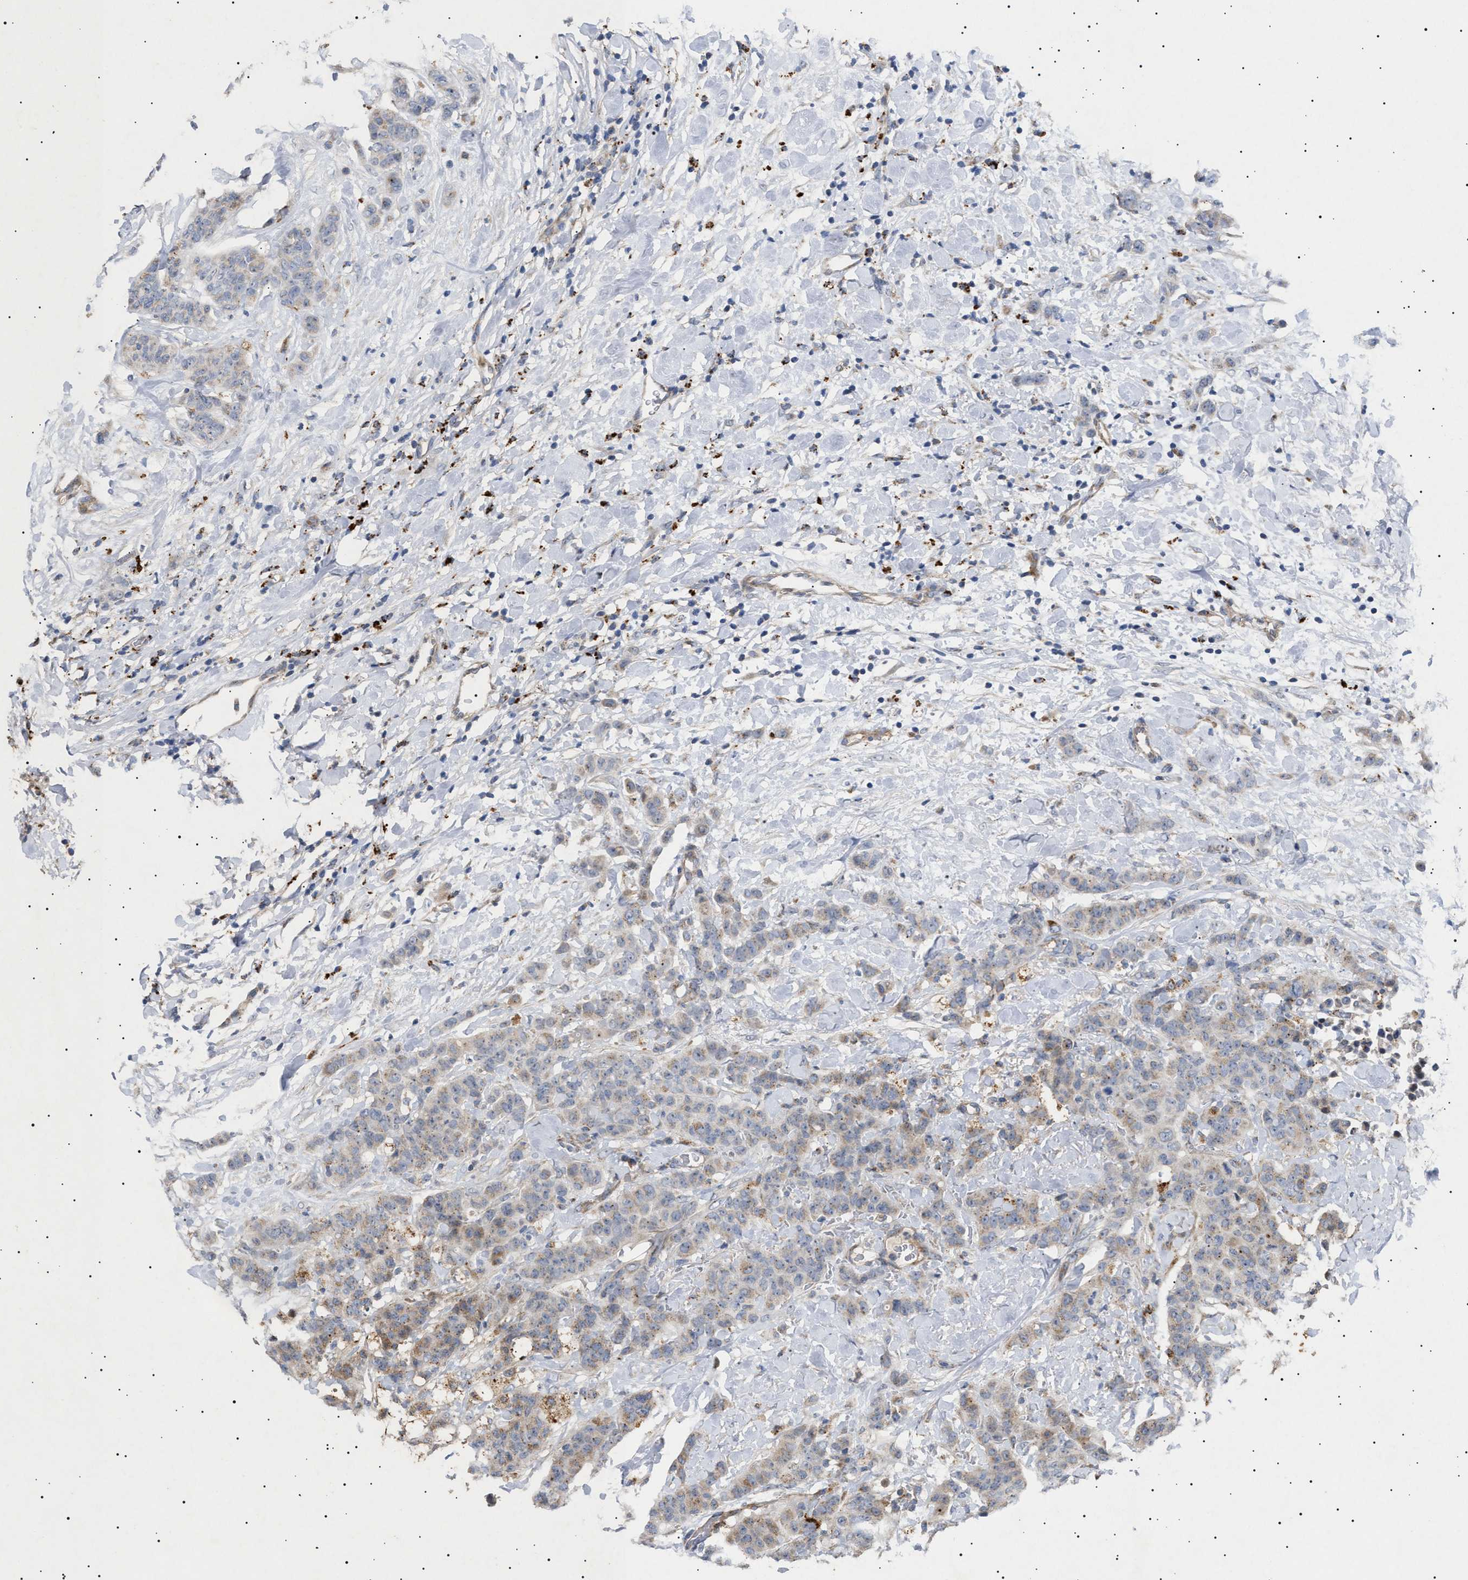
{"staining": {"intensity": "weak", "quantity": "25%-75%", "location": "cytoplasmic/membranous"}, "tissue": "breast cancer", "cell_type": "Tumor cells", "image_type": "cancer", "snomed": [{"axis": "morphology", "description": "Normal tissue, NOS"}, {"axis": "morphology", "description": "Duct carcinoma"}, {"axis": "topography", "description": "Breast"}], "caption": "Immunohistochemistry (DAB) staining of breast cancer (invasive ductal carcinoma) displays weak cytoplasmic/membranous protein staining in approximately 25%-75% of tumor cells.", "gene": "SIRT5", "patient": {"sex": "female", "age": 40}}